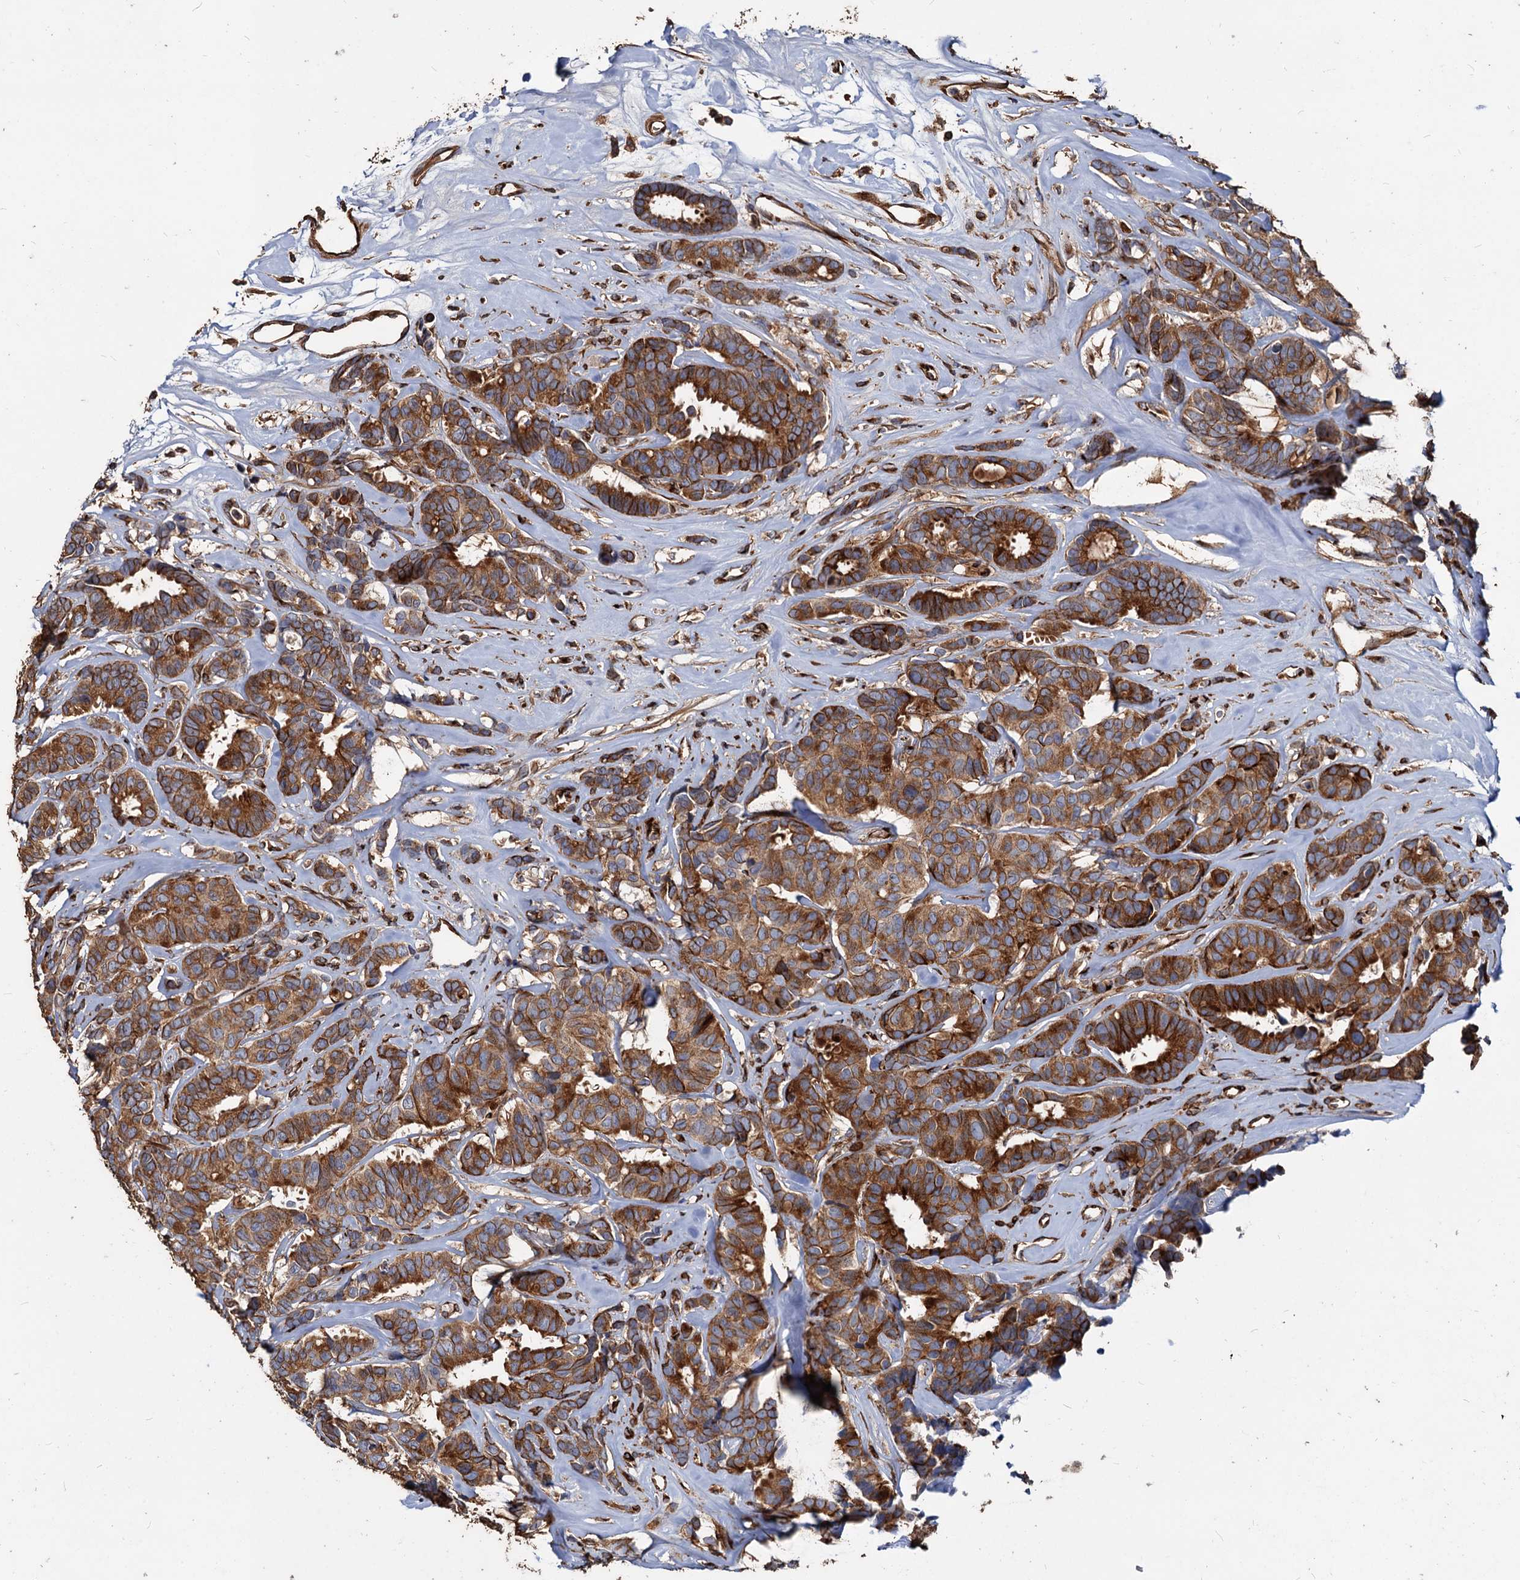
{"staining": {"intensity": "moderate", "quantity": "25%-75%", "location": "cytoplasmic/membranous"}, "tissue": "breast cancer", "cell_type": "Tumor cells", "image_type": "cancer", "snomed": [{"axis": "morphology", "description": "Duct carcinoma"}, {"axis": "topography", "description": "Breast"}], "caption": "Approximately 25%-75% of tumor cells in intraductal carcinoma (breast) display moderate cytoplasmic/membranous protein positivity as visualized by brown immunohistochemical staining.", "gene": "DEPDC4", "patient": {"sex": "female", "age": 87}}